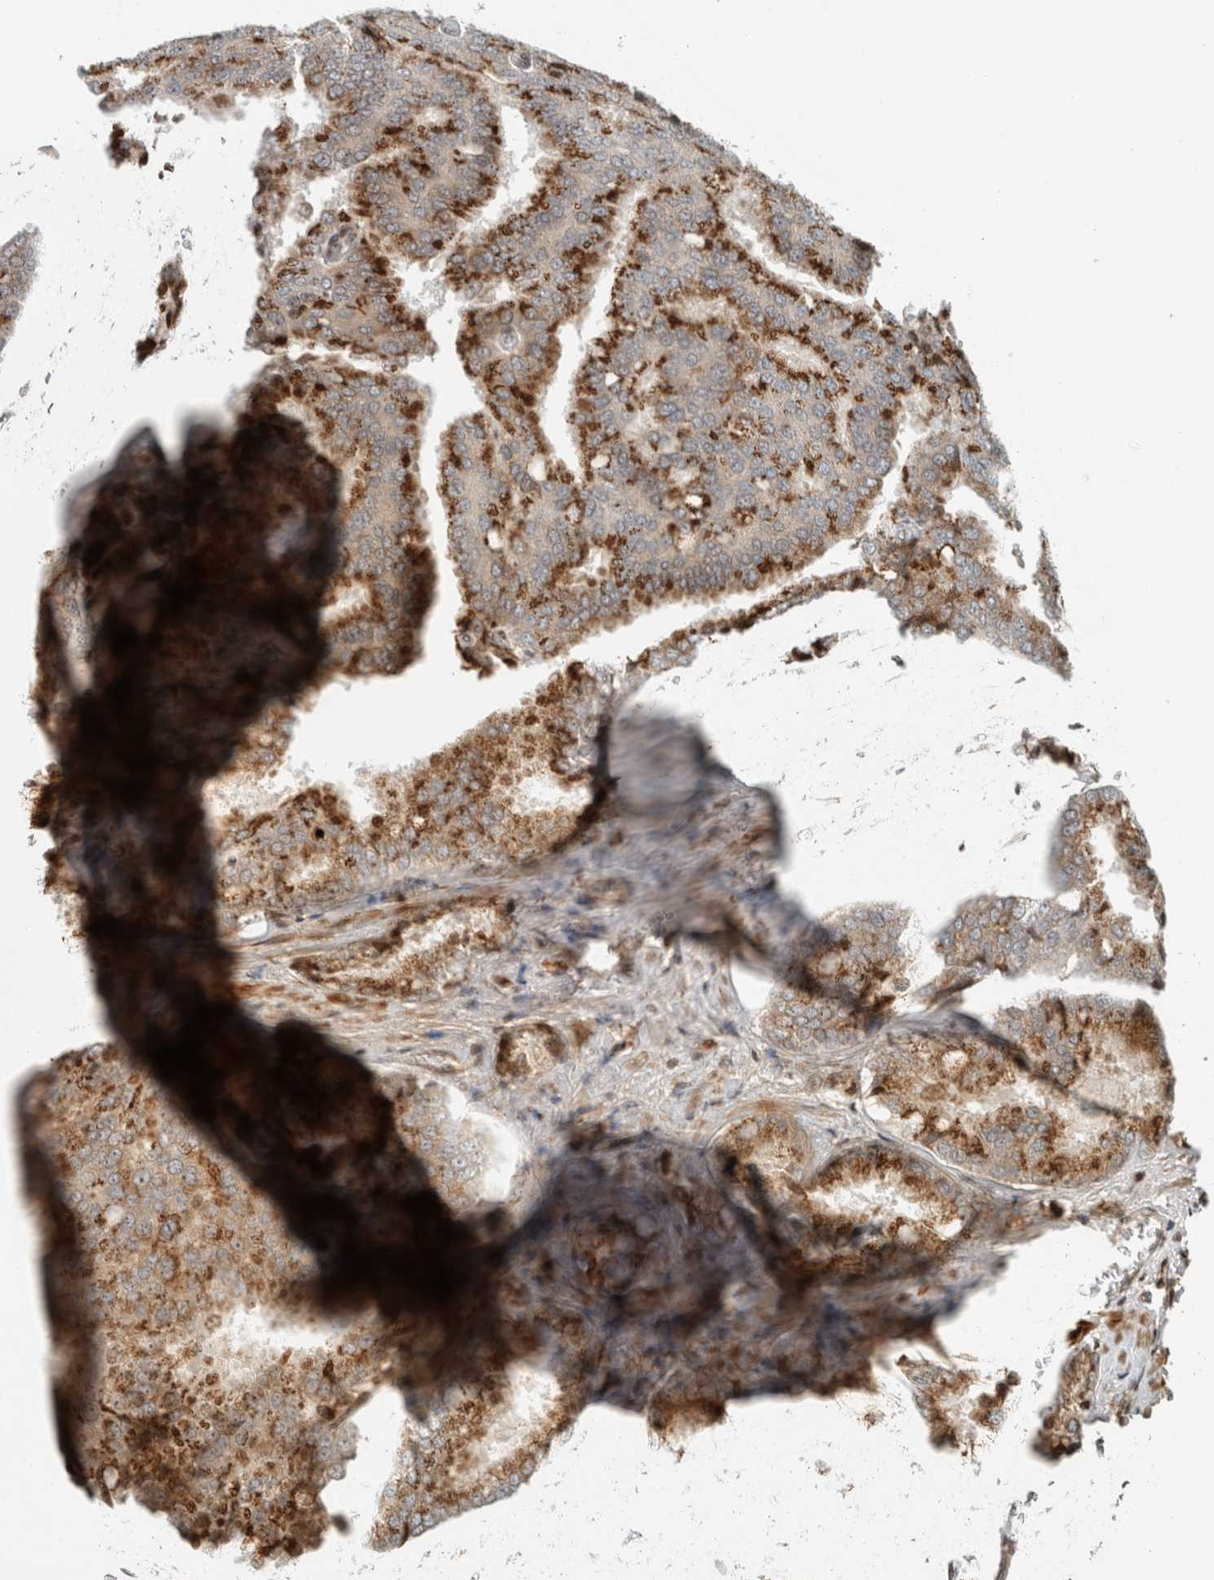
{"staining": {"intensity": "moderate", "quantity": ">75%", "location": "cytoplasmic/membranous"}, "tissue": "prostate cancer", "cell_type": "Tumor cells", "image_type": "cancer", "snomed": [{"axis": "morphology", "description": "Adenocarcinoma, High grade"}, {"axis": "topography", "description": "Prostate"}], "caption": "Moderate cytoplasmic/membranous protein staining is appreciated in approximately >75% of tumor cells in prostate high-grade adenocarcinoma.", "gene": "GINS4", "patient": {"sex": "male", "age": 50}}